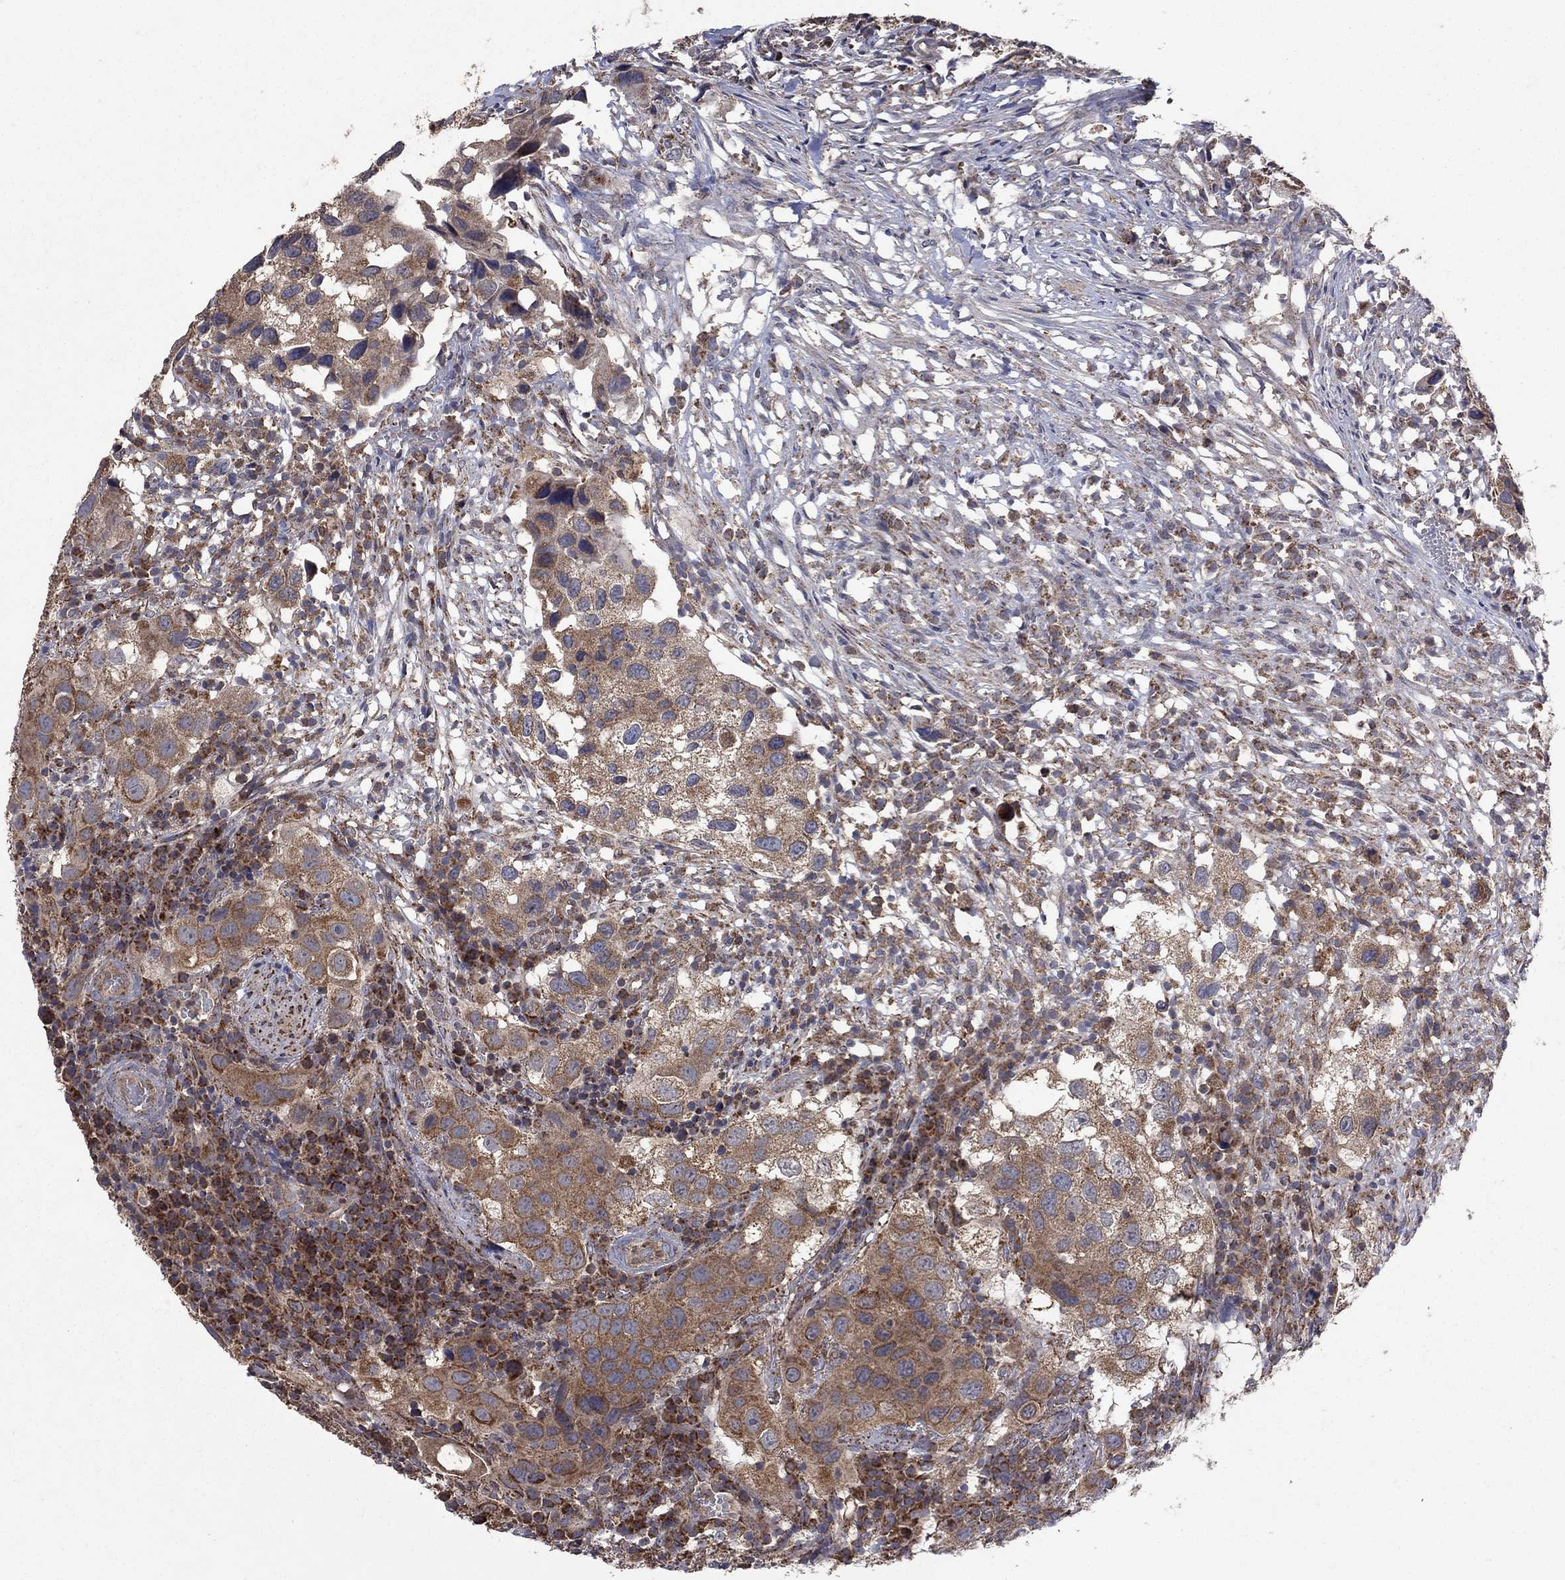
{"staining": {"intensity": "moderate", "quantity": ">75%", "location": "cytoplasmic/membranous"}, "tissue": "urothelial cancer", "cell_type": "Tumor cells", "image_type": "cancer", "snomed": [{"axis": "morphology", "description": "Urothelial carcinoma, High grade"}, {"axis": "topography", "description": "Urinary bladder"}], "caption": "Immunohistochemical staining of high-grade urothelial carcinoma demonstrates medium levels of moderate cytoplasmic/membranous staining in about >75% of tumor cells. Nuclei are stained in blue.", "gene": "DPH1", "patient": {"sex": "male", "age": 79}}